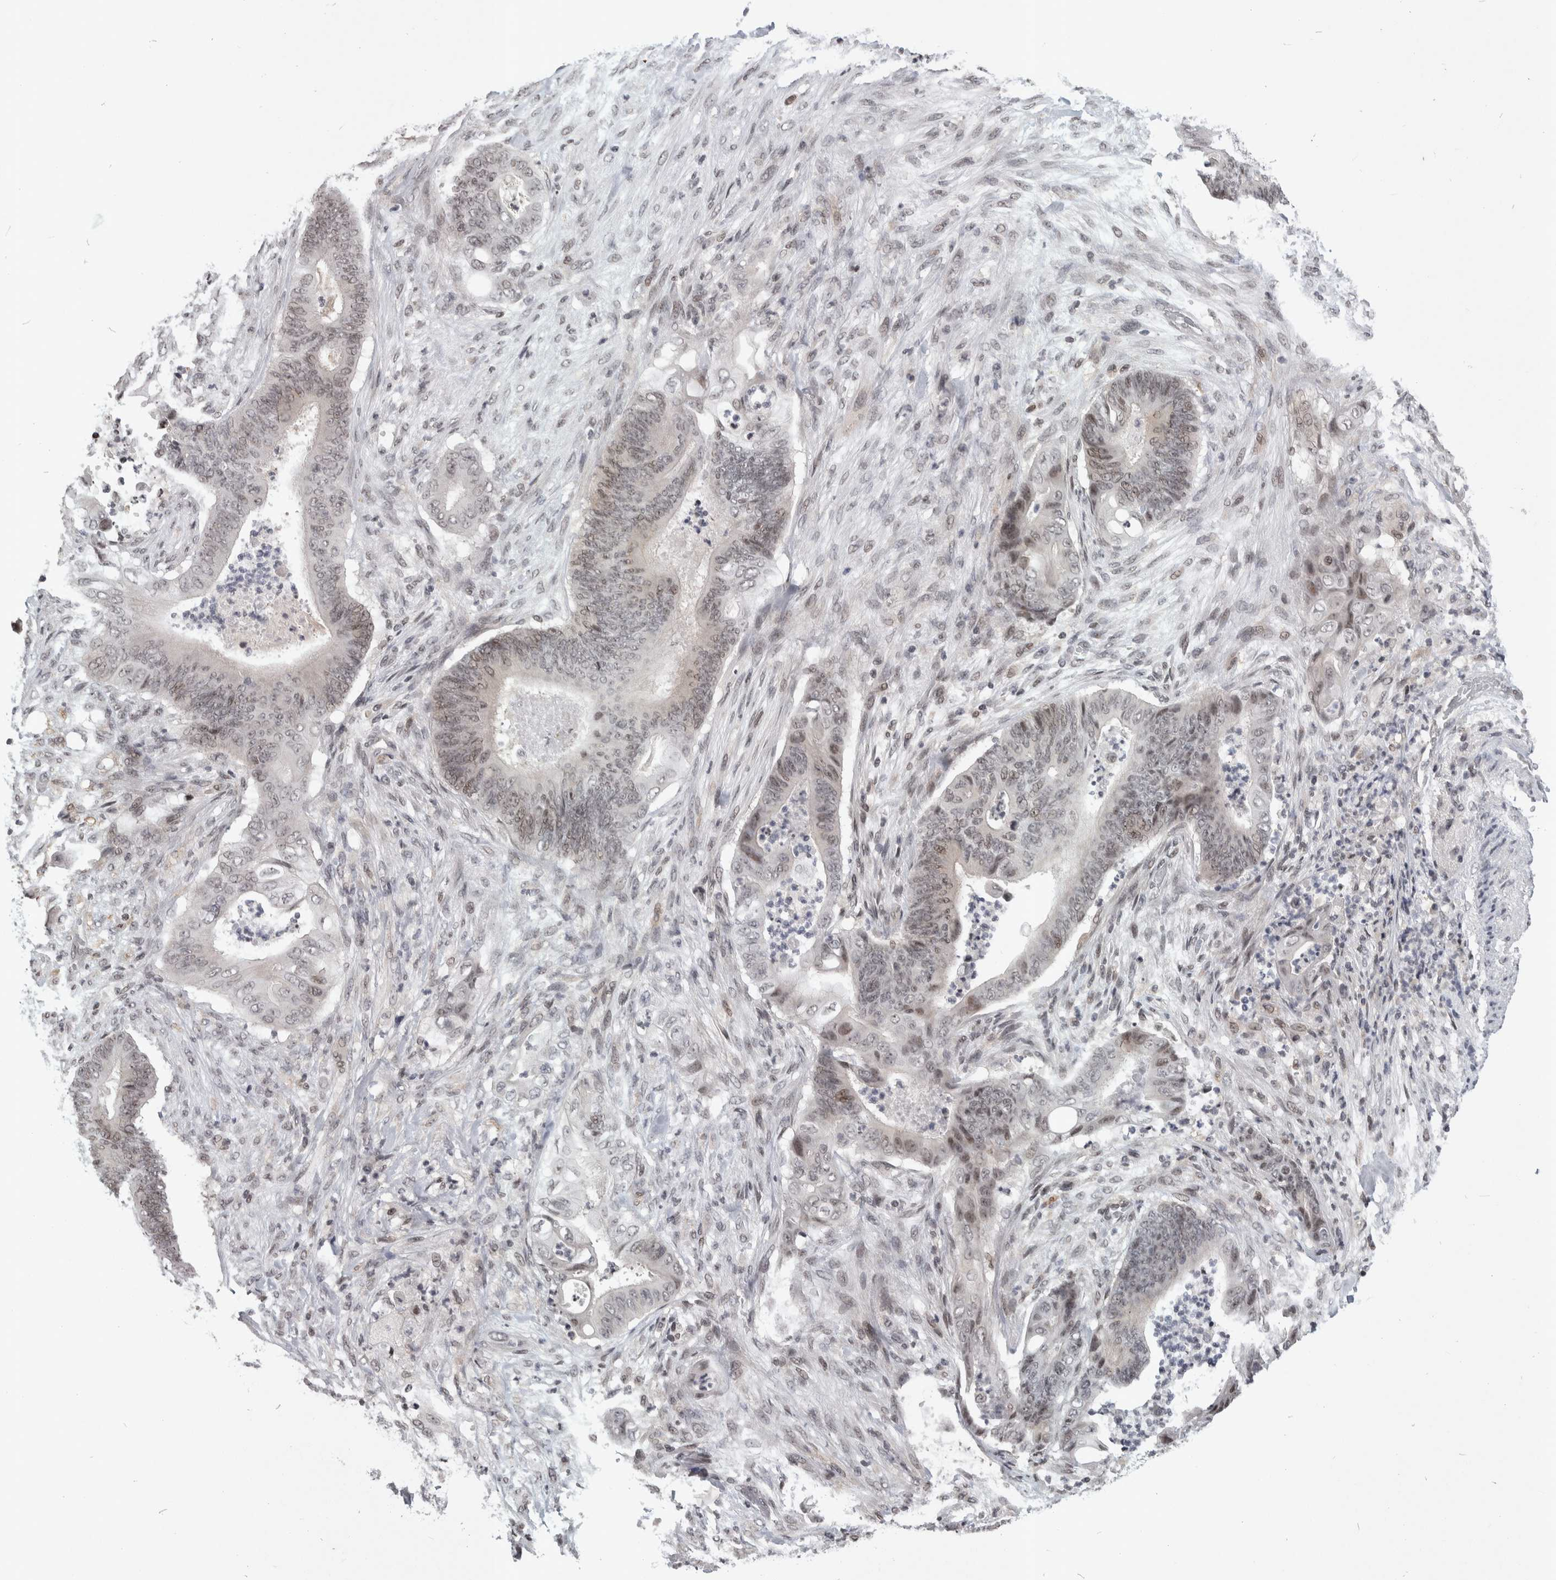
{"staining": {"intensity": "weak", "quantity": "25%-75%", "location": "nuclear"}, "tissue": "stomach cancer", "cell_type": "Tumor cells", "image_type": "cancer", "snomed": [{"axis": "morphology", "description": "Adenocarcinoma, NOS"}, {"axis": "topography", "description": "Stomach"}], "caption": "Adenocarcinoma (stomach) was stained to show a protein in brown. There is low levels of weak nuclear expression in about 25%-75% of tumor cells. (DAB (3,3'-diaminobenzidine) IHC, brown staining for protein, blue staining for nuclei).", "gene": "ZSCAN21", "patient": {"sex": "female", "age": 73}}